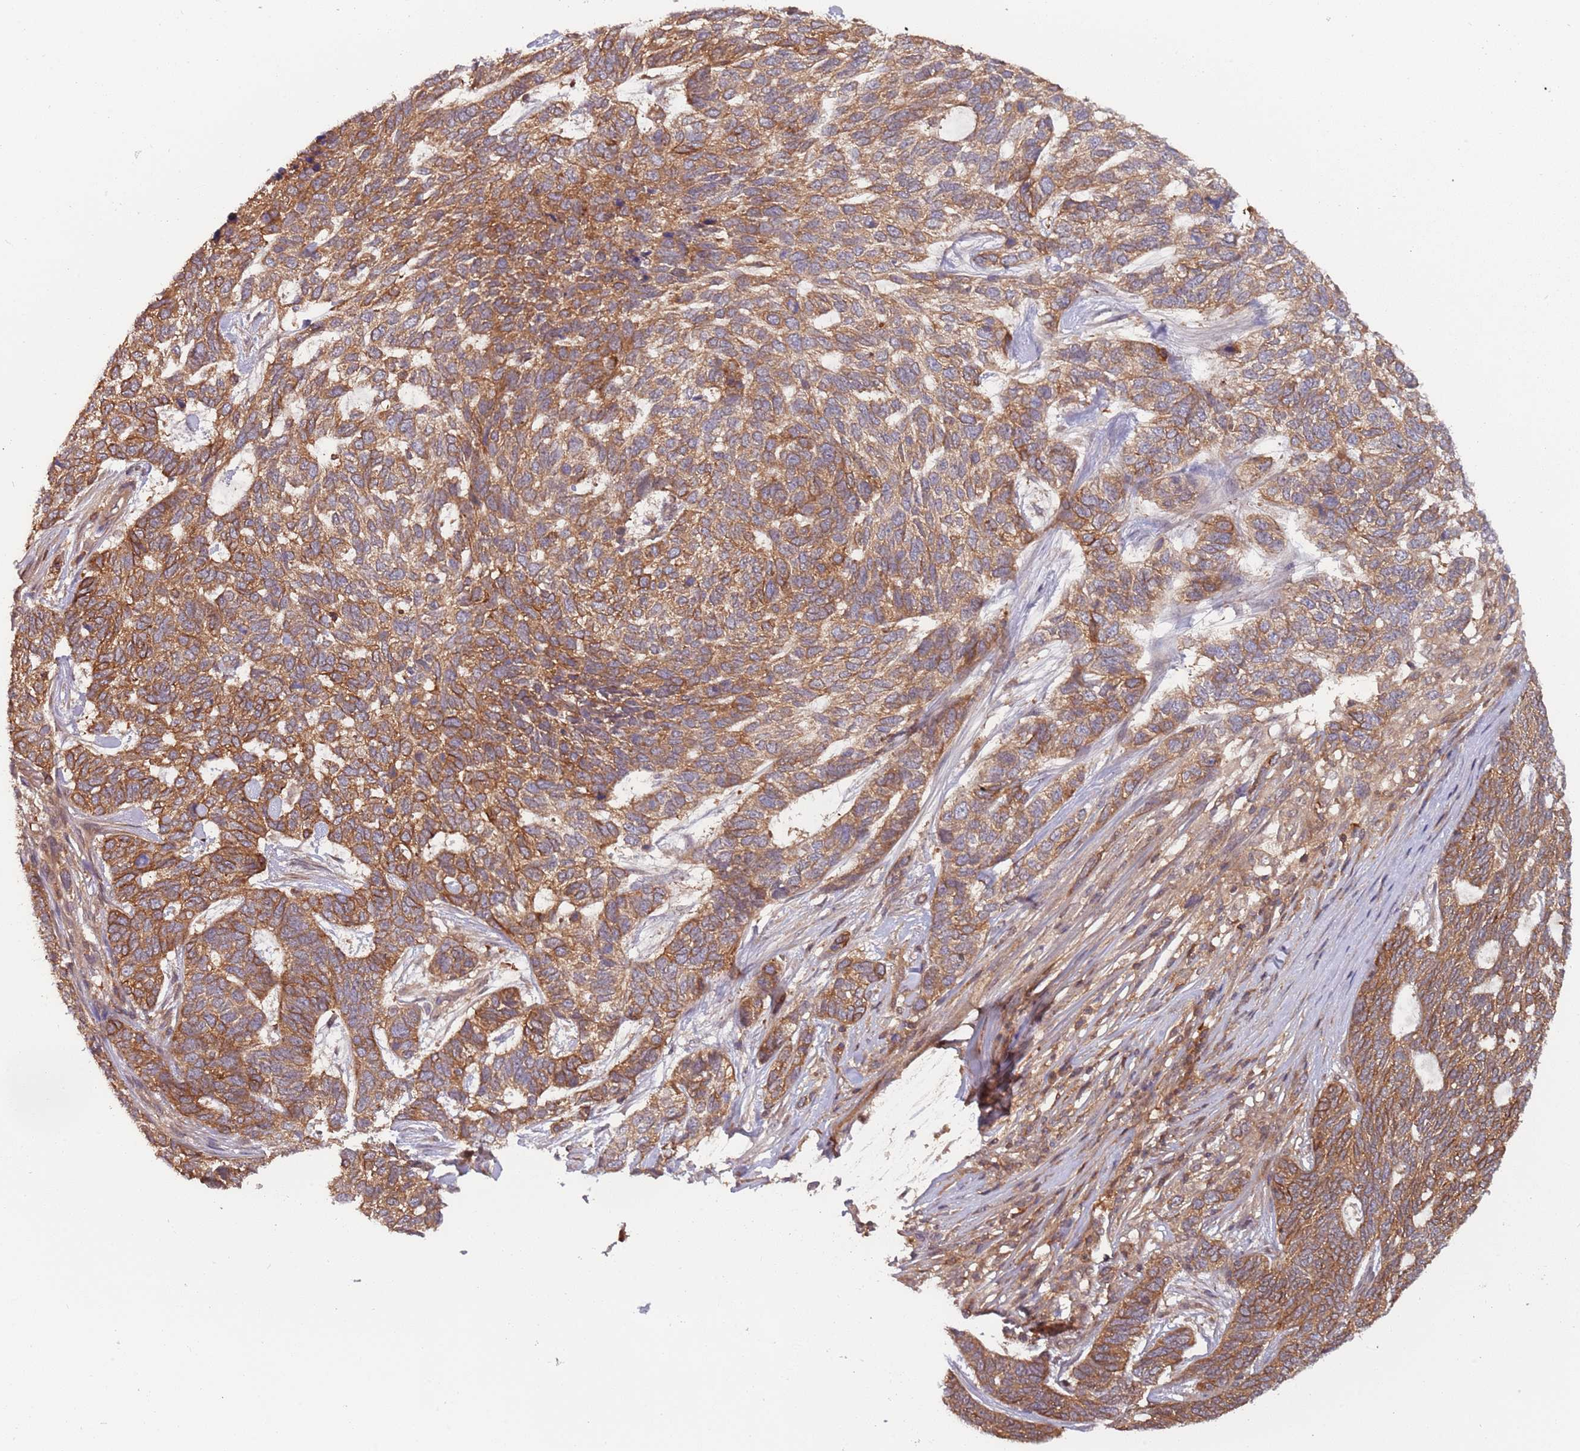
{"staining": {"intensity": "moderate", "quantity": ">75%", "location": "cytoplasmic/membranous"}, "tissue": "skin cancer", "cell_type": "Tumor cells", "image_type": "cancer", "snomed": [{"axis": "morphology", "description": "Basal cell carcinoma"}, {"axis": "topography", "description": "Skin"}], "caption": "DAB immunohistochemical staining of skin cancer exhibits moderate cytoplasmic/membranous protein positivity in about >75% of tumor cells. Ihc stains the protein in brown and the nuclei are stained blue.", "gene": "GSDMD", "patient": {"sex": "female", "age": 65}}